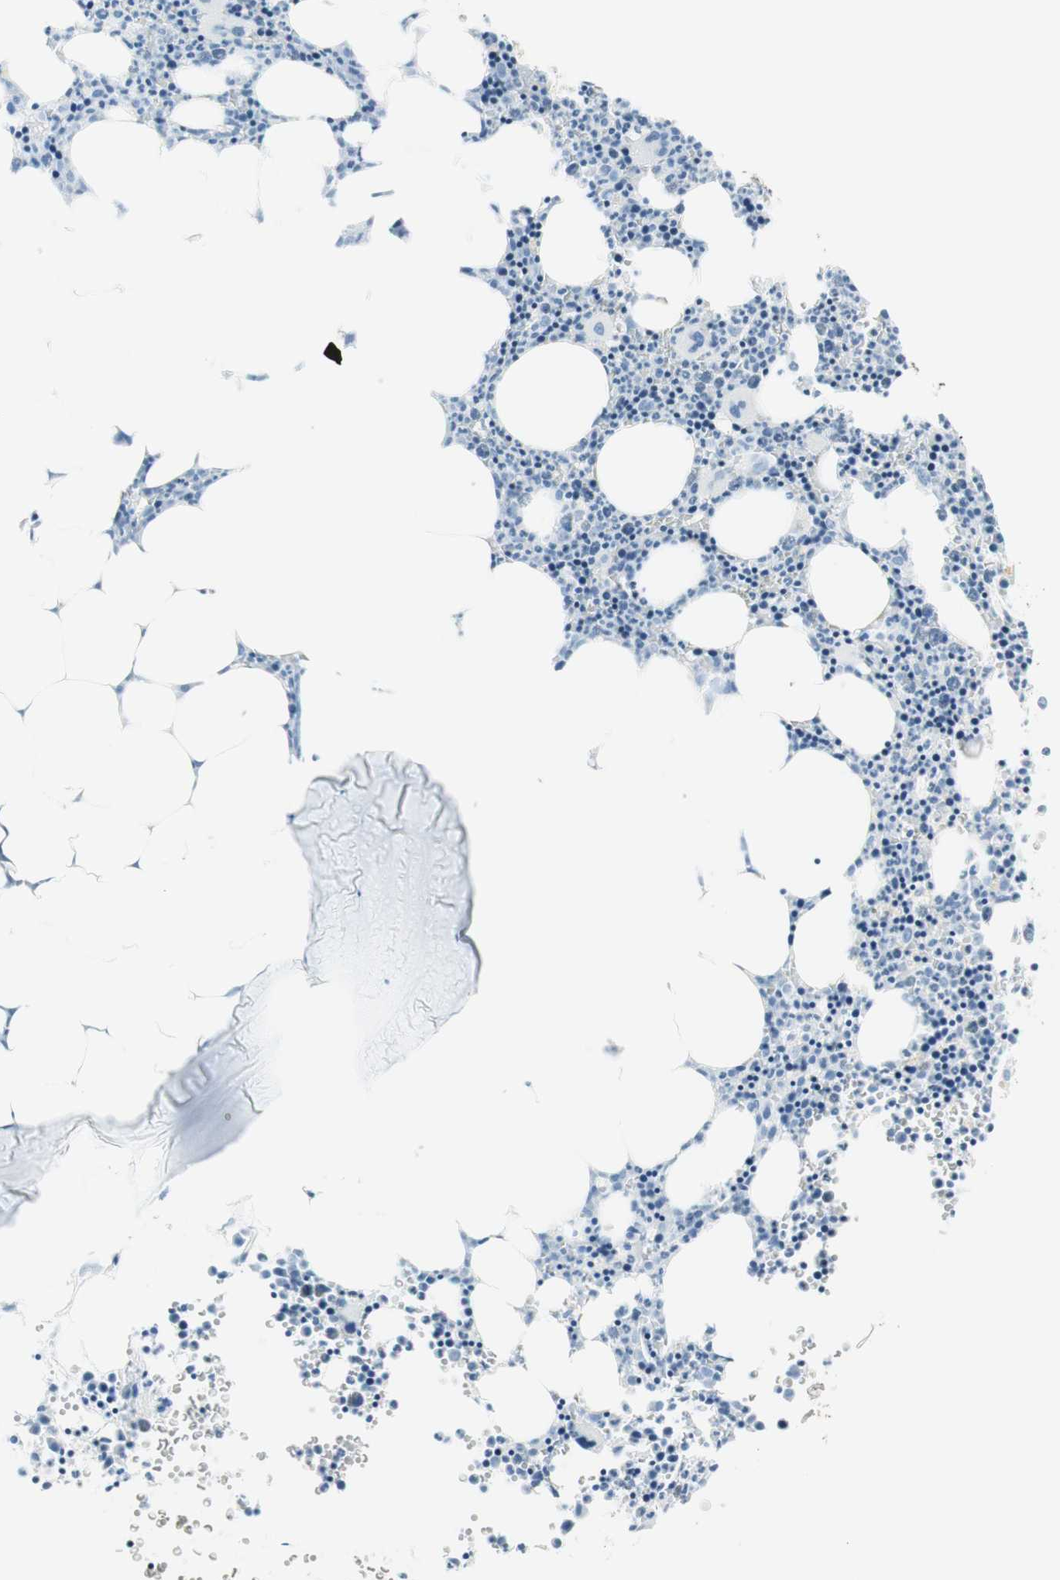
{"staining": {"intensity": "negative", "quantity": "none", "location": "none"}, "tissue": "bone marrow", "cell_type": "Hematopoietic cells", "image_type": "normal", "snomed": [{"axis": "morphology", "description": "Normal tissue, NOS"}, {"axis": "morphology", "description": "Inflammation, NOS"}, {"axis": "topography", "description": "Bone marrow"}], "caption": "Immunohistochemical staining of benign bone marrow demonstrates no significant positivity in hematopoietic cells.", "gene": "NAPSA", "patient": {"sex": "female", "age": 61}}